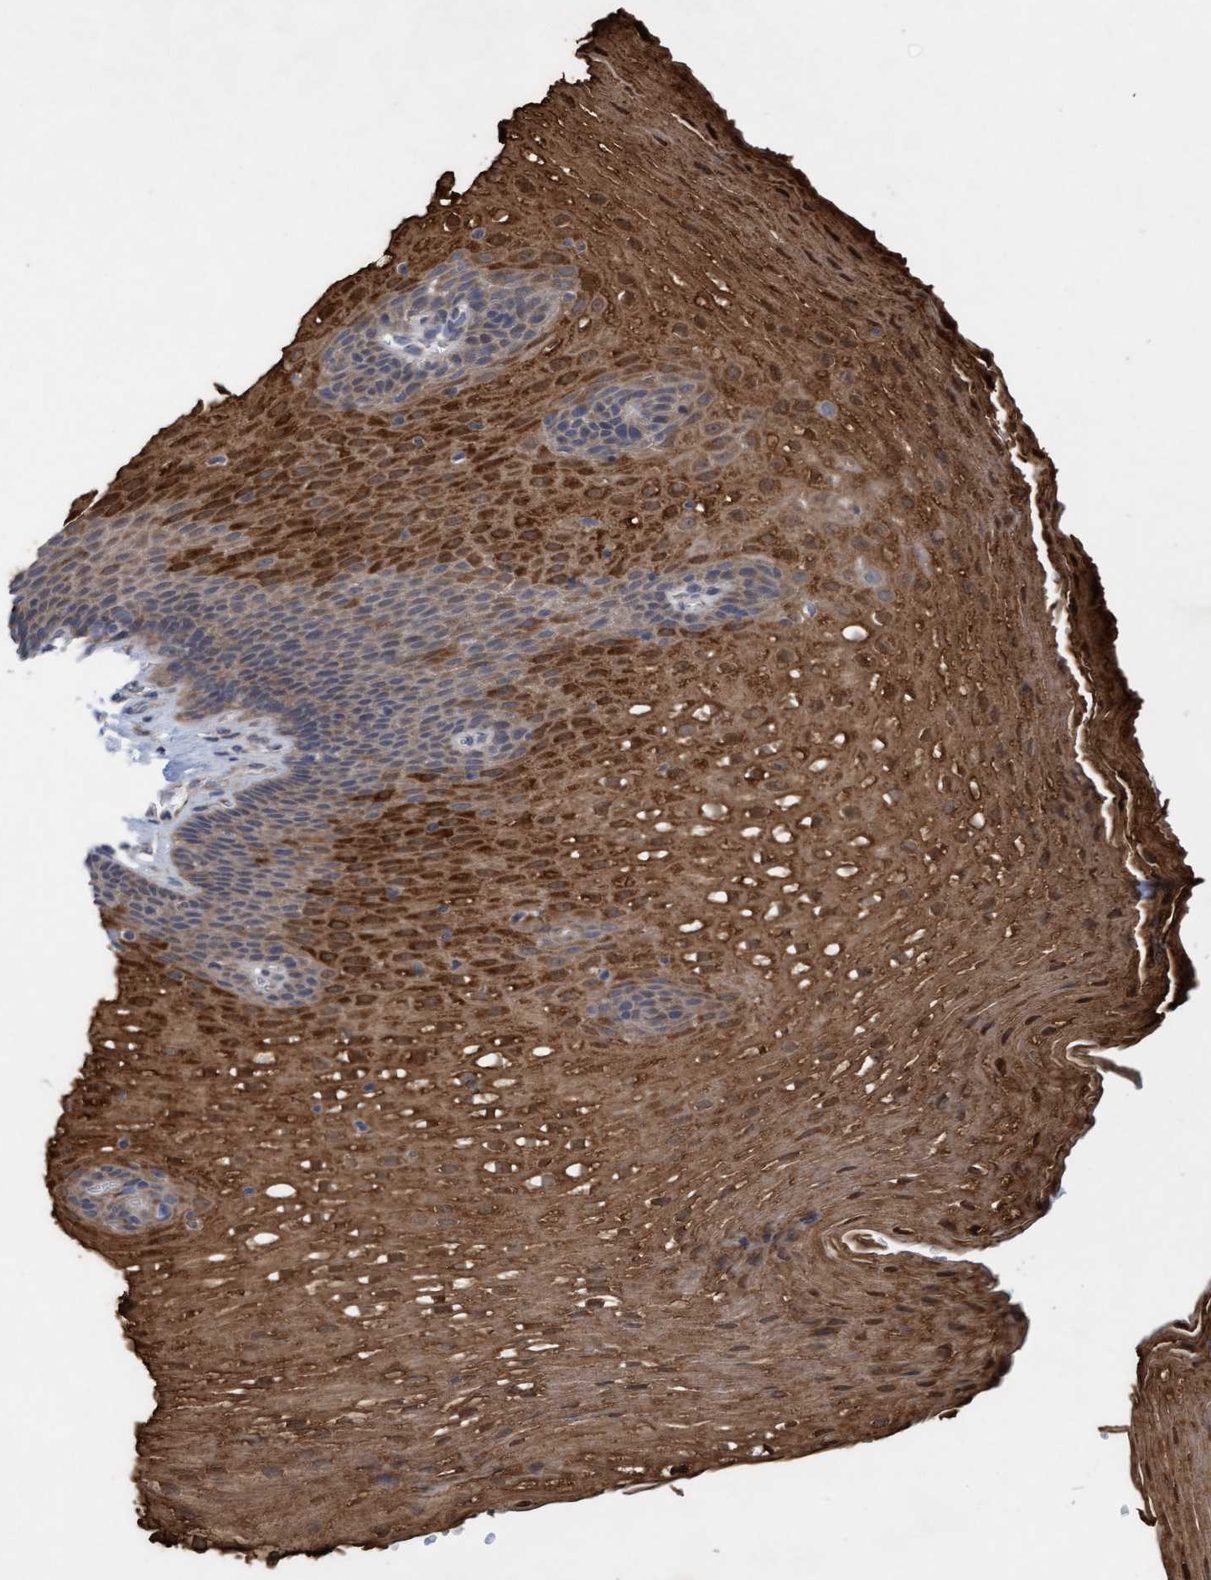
{"staining": {"intensity": "moderate", "quantity": ">75%", "location": "cytoplasmic/membranous"}, "tissue": "esophagus", "cell_type": "Squamous epithelial cells", "image_type": "normal", "snomed": [{"axis": "morphology", "description": "Normal tissue, NOS"}, {"axis": "topography", "description": "Esophagus"}], "caption": "IHC of normal human esophagus shows medium levels of moderate cytoplasmic/membranous staining in approximately >75% of squamous epithelial cells. (brown staining indicates protein expression, while blue staining denotes nuclei).", "gene": "DDHD2", "patient": {"sex": "male", "age": 48}}